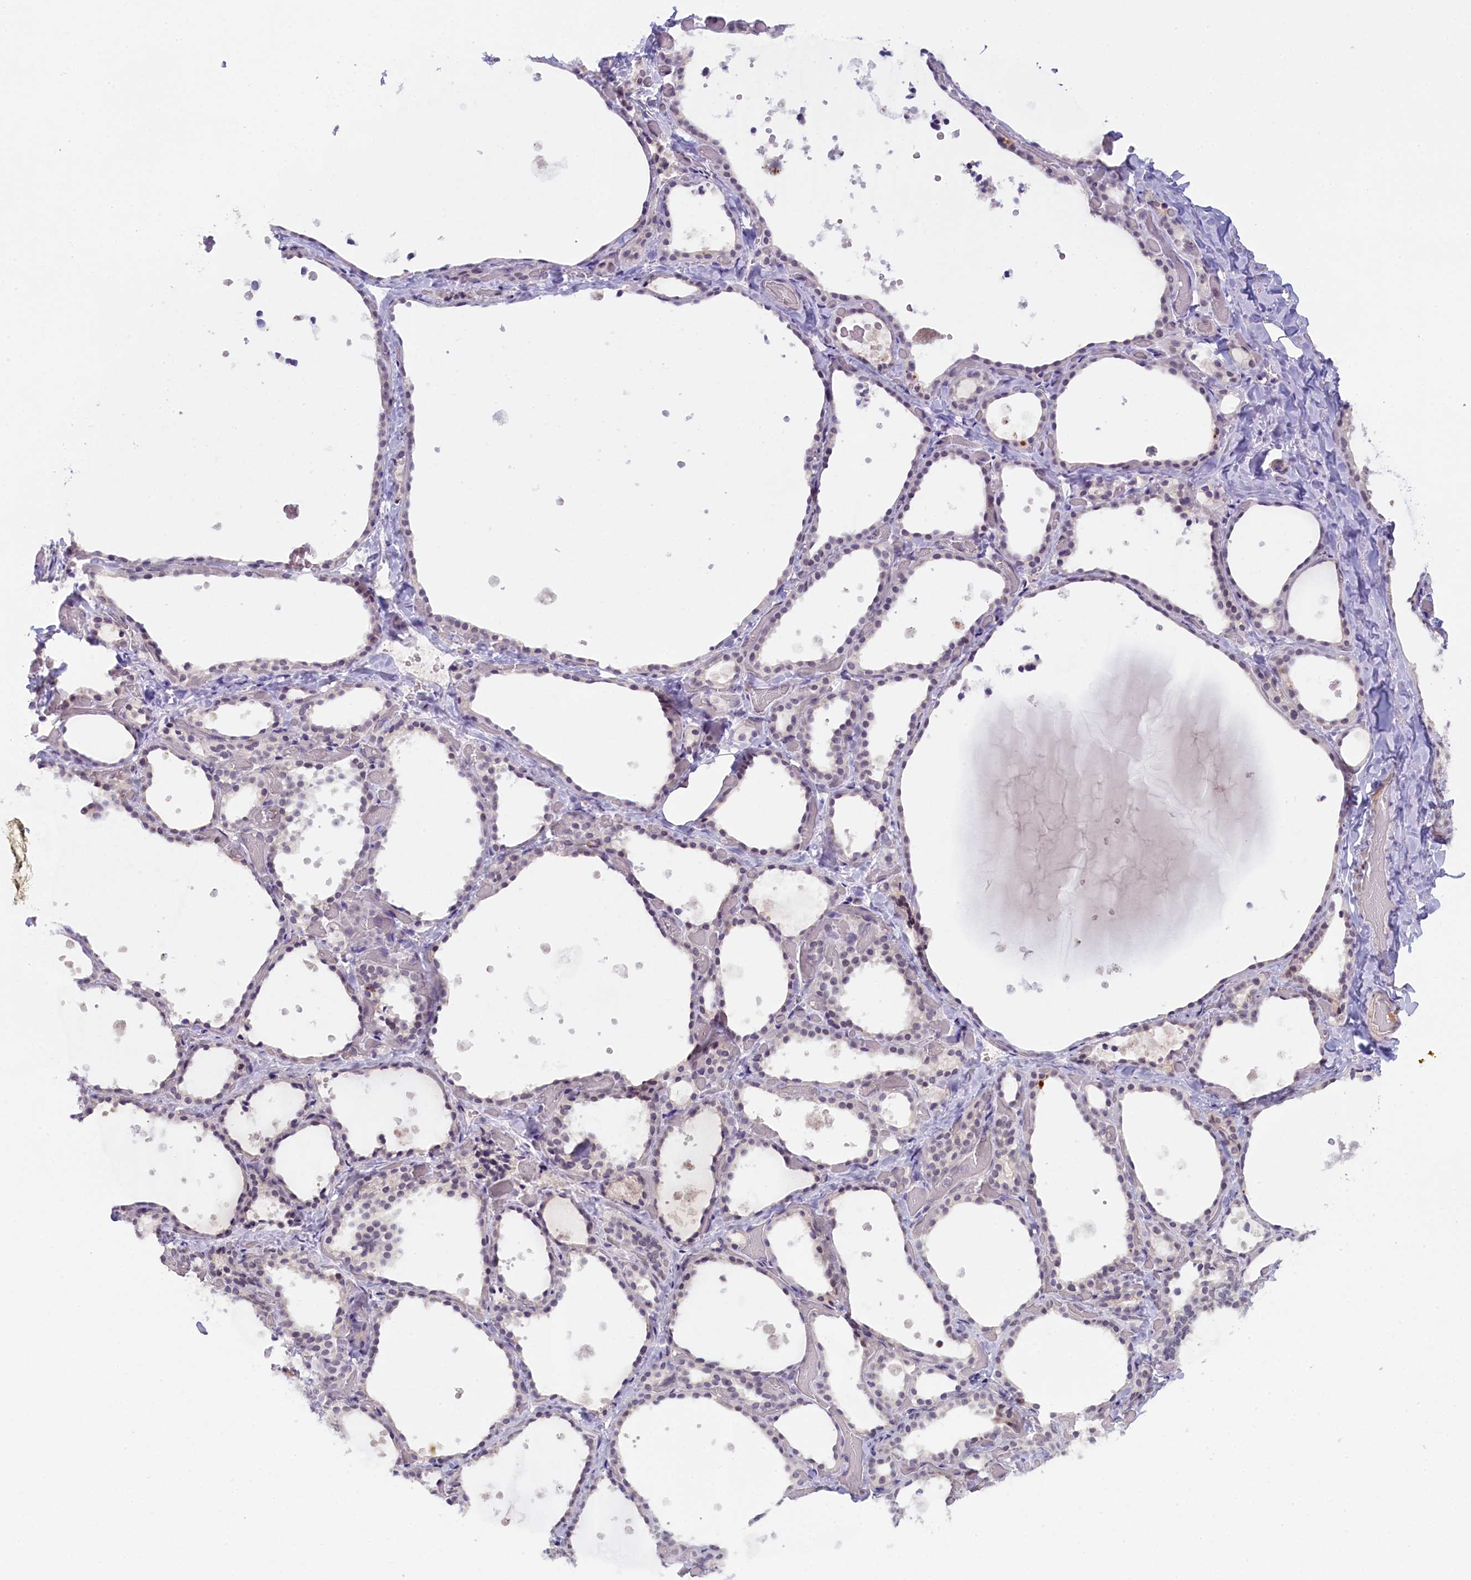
{"staining": {"intensity": "weak", "quantity": "25%-75%", "location": "nuclear"}, "tissue": "thyroid gland", "cell_type": "Glandular cells", "image_type": "normal", "snomed": [{"axis": "morphology", "description": "Normal tissue, NOS"}, {"axis": "topography", "description": "Thyroid gland"}], "caption": "A brown stain labels weak nuclear expression of a protein in glandular cells of benign human thyroid gland. The staining was performed using DAB to visualize the protein expression in brown, while the nuclei were stained in blue with hematoxylin (Magnification: 20x).", "gene": "CRAMP1", "patient": {"sex": "female", "age": 44}}